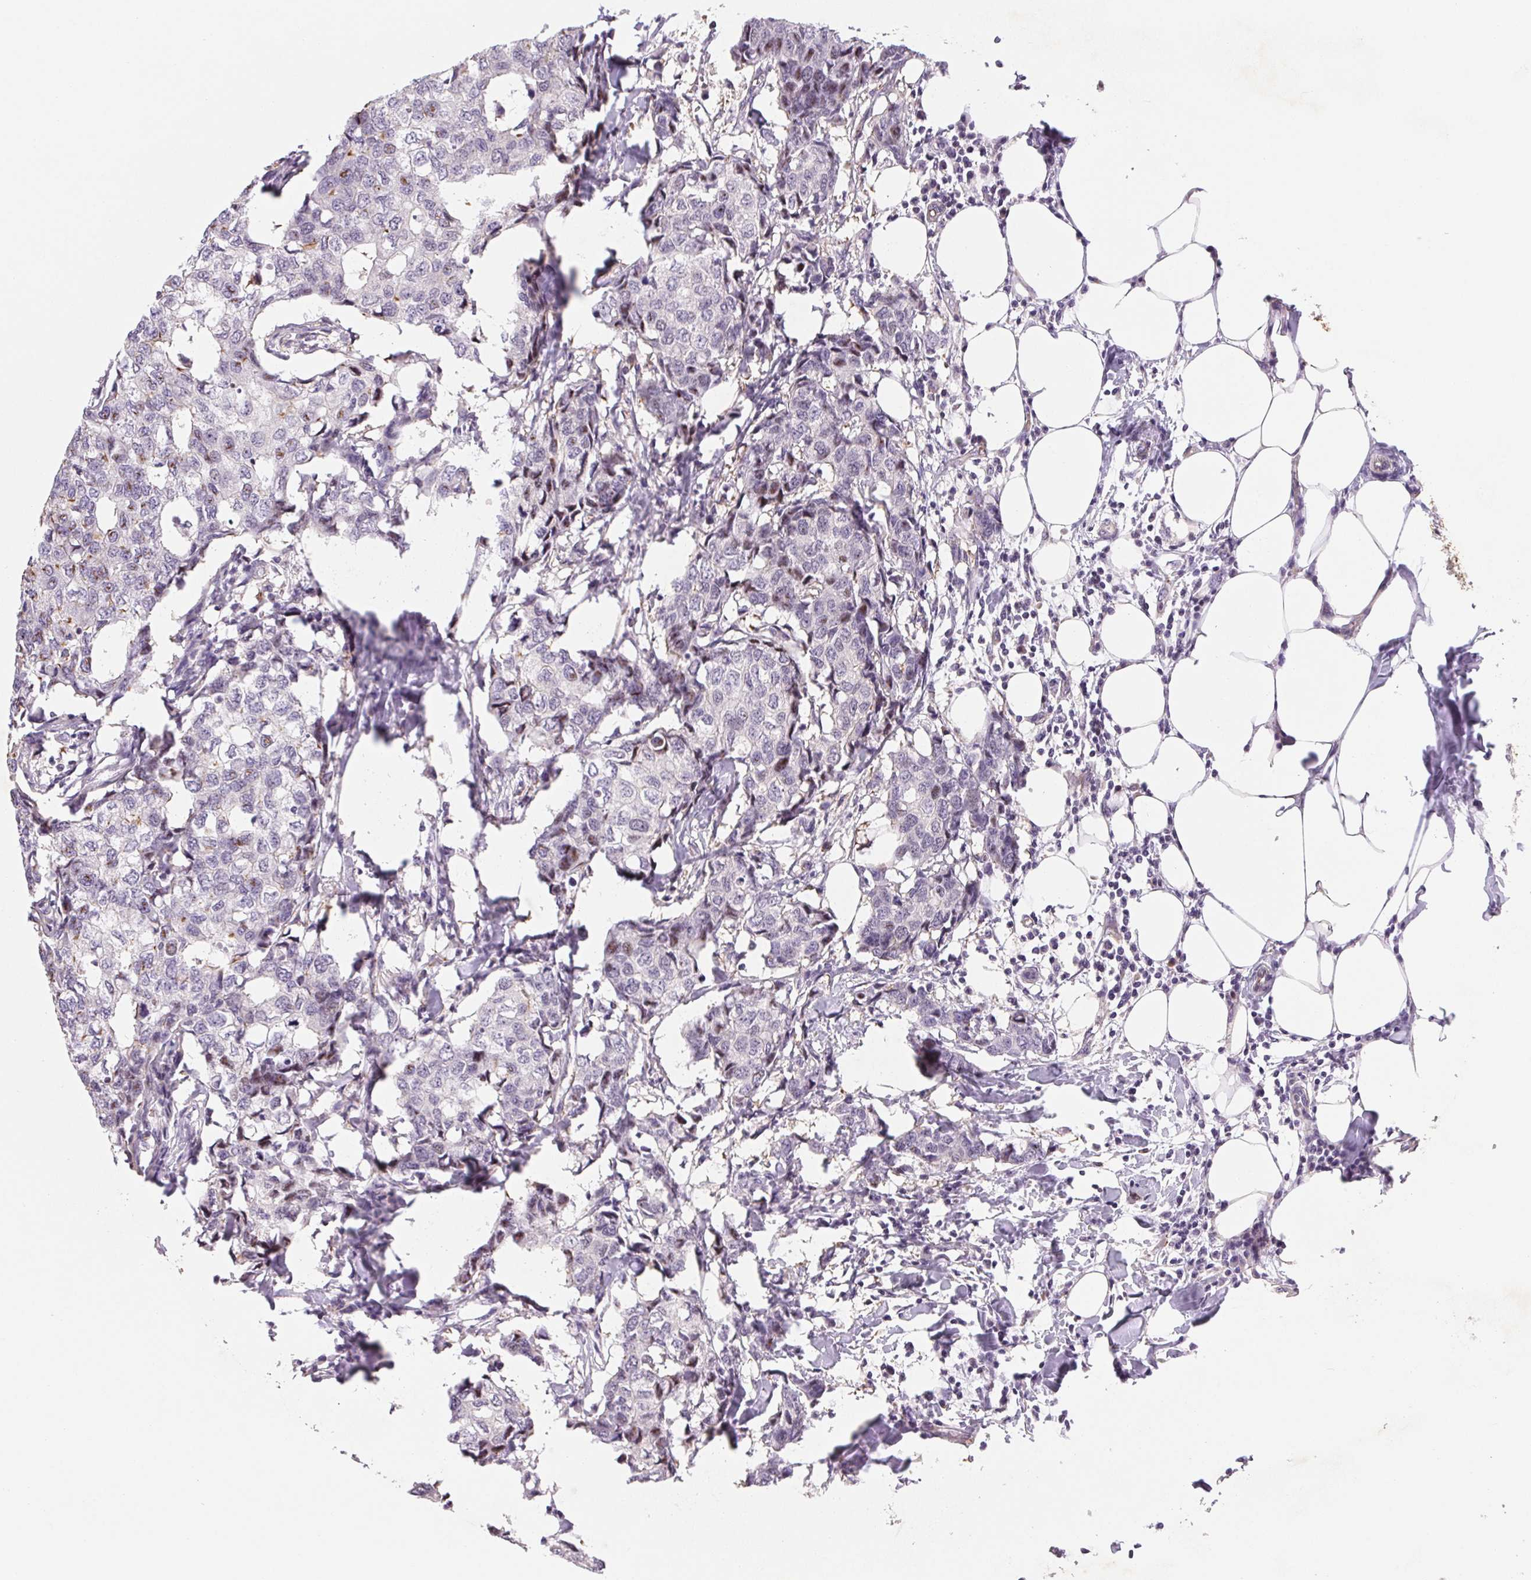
{"staining": {"intensity": "negative", "quantity": "none", "location": "none"}, "tissue": "breast cancer", "cell_type": "Tumor cells", "image_type": "cancer", "snomed": [{"axis": "morphology", "description": "Duct carcinoma"}, {"axis": "topography", "description": "Breast"}], "caption": "High magnification brightfield microscopy of breast cancer stained with DAB (3,3'-diaminobenzidine) (brown) and counterstained with hematoxylin (blue): tumor cells show no significant staining.", "gene": "ANKRD13B", "patient": {"sex": "female", "age": 27}}